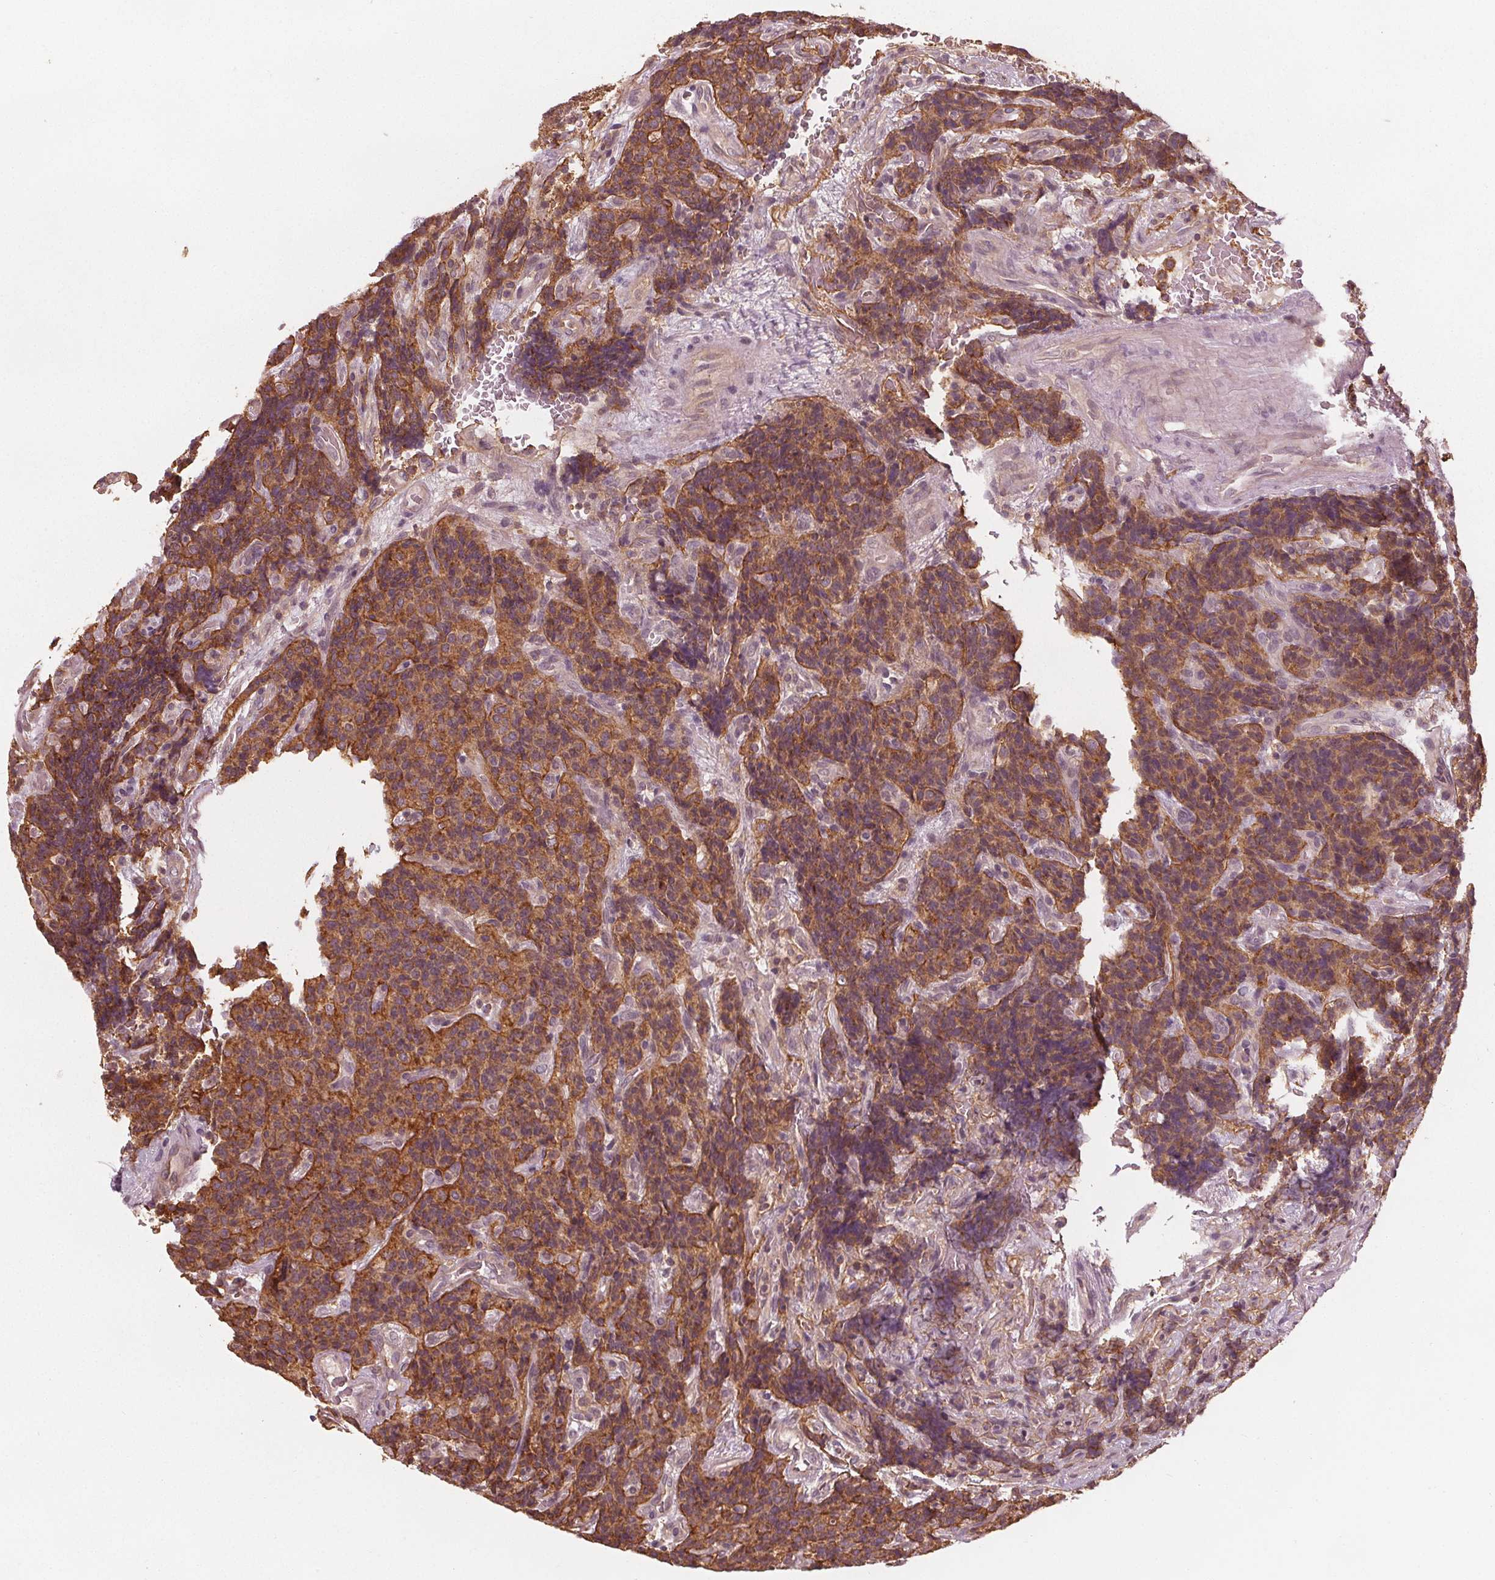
{"staining": {"intensity": "moderate", "quantity": ">75%", "location": "cytoplasmic/membranous"}, "tissue": "carcinoid", "cell_type": "Tumor cells", "image_type": "cancer", "snomed": [{"axis": "morphology", "description": "Carcinoid, malignant, NOS"}, {"axis": "topography", "description": "Pancreas"}], "caption": "Carcinoid (malignant) stained for a protein reveals moderate cytoplasmic/membranous positivity in tumor cells.", "gene": "GNB2", "patient": {"sex": "male", "age": 36}}